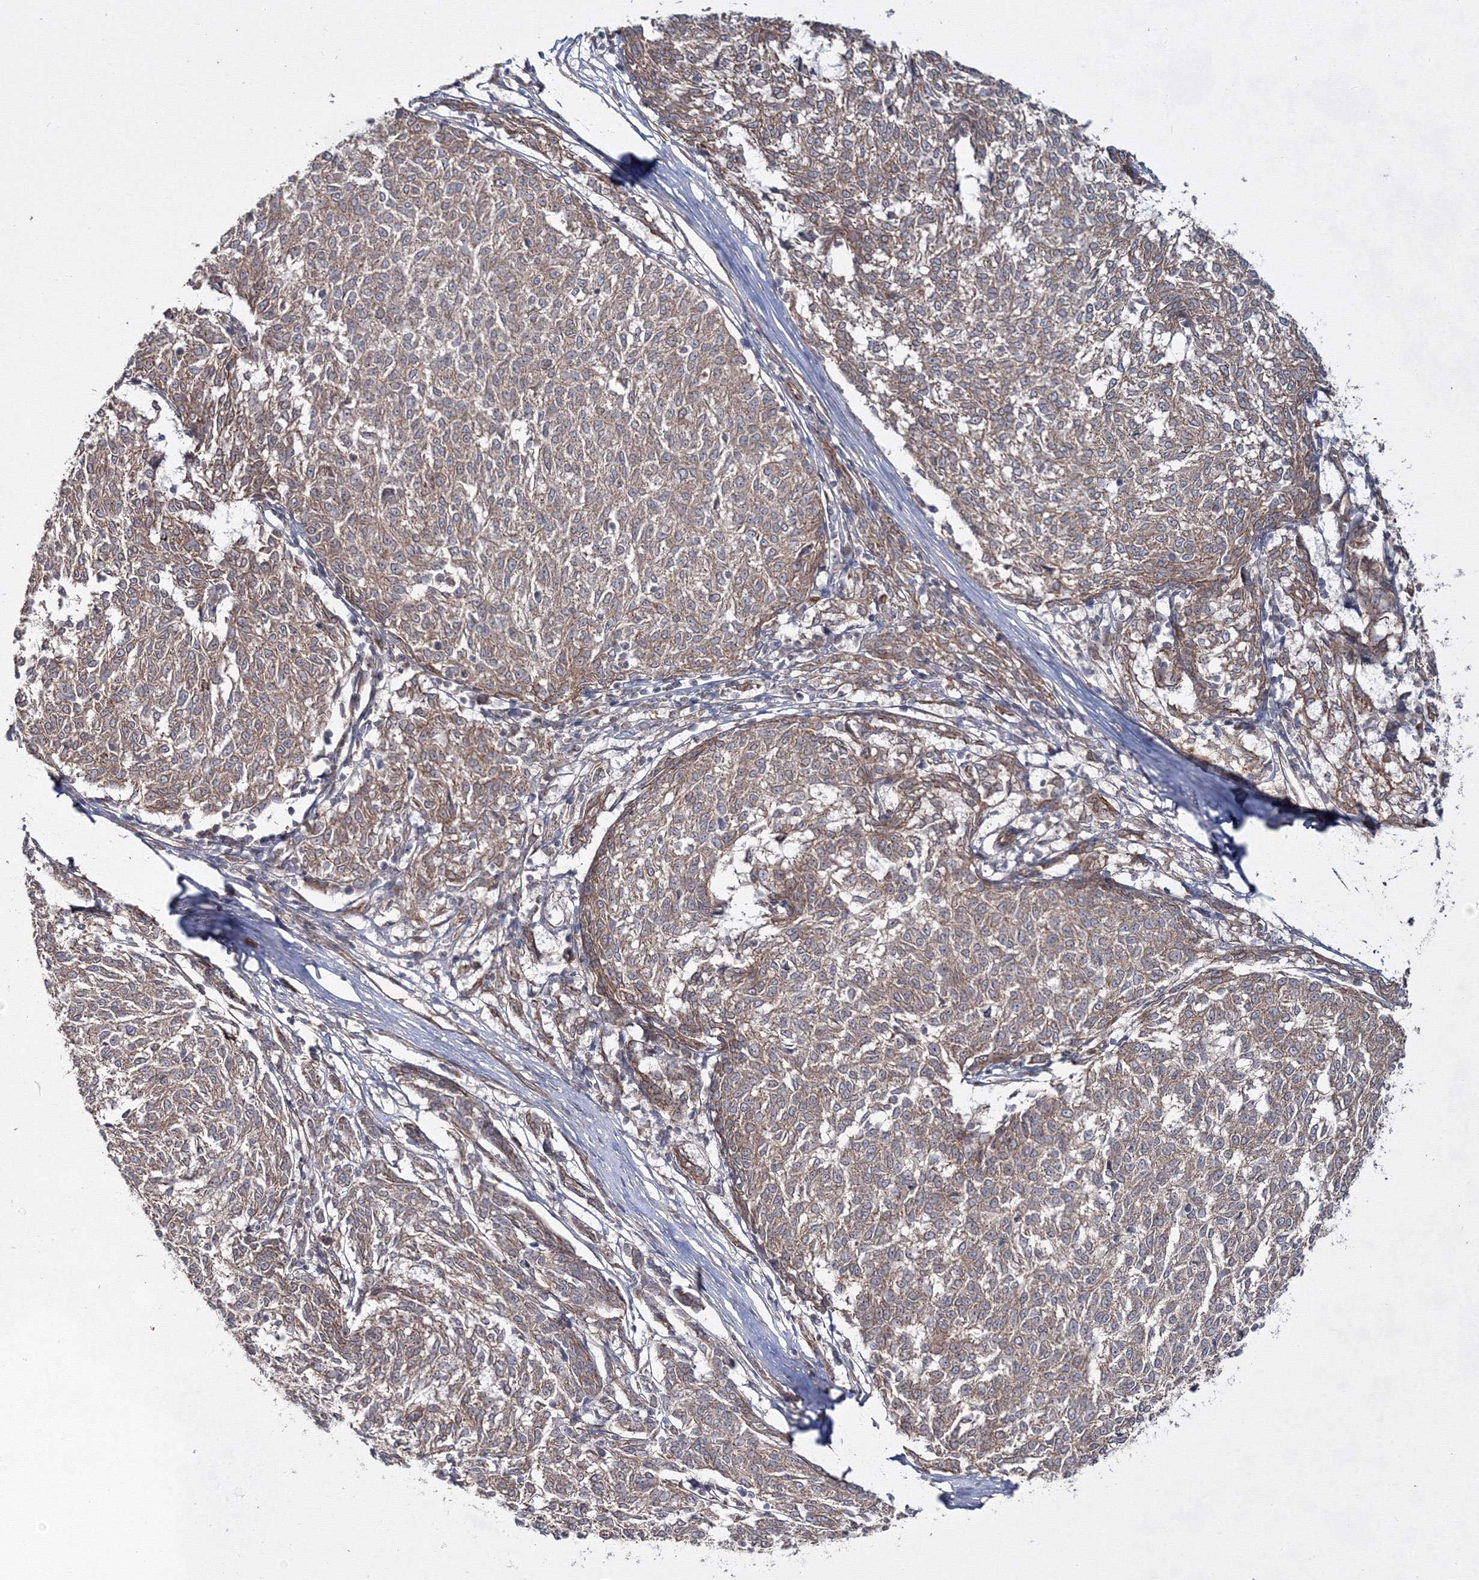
{"staining": {"intensity": "weak", "quantity": ">75%", "location": "cytoplasmic/membranous"}, "tissue": "melanoma", "cell_type": "Tumor cells", "image_type": "cancer", "snomed": [{"axis": "morphology", "description": "Malignant melanoma, NOS"}, {"axis": "topography", "description": "Skin"}], "caption": "Brown immunohistochemical staining in malignant melanoma shows weak cytoplasmic/membranous staining in about >75% of tumor cells.", "gene": "EXOC6", "patient": {"sex": "female", "age": 72}}